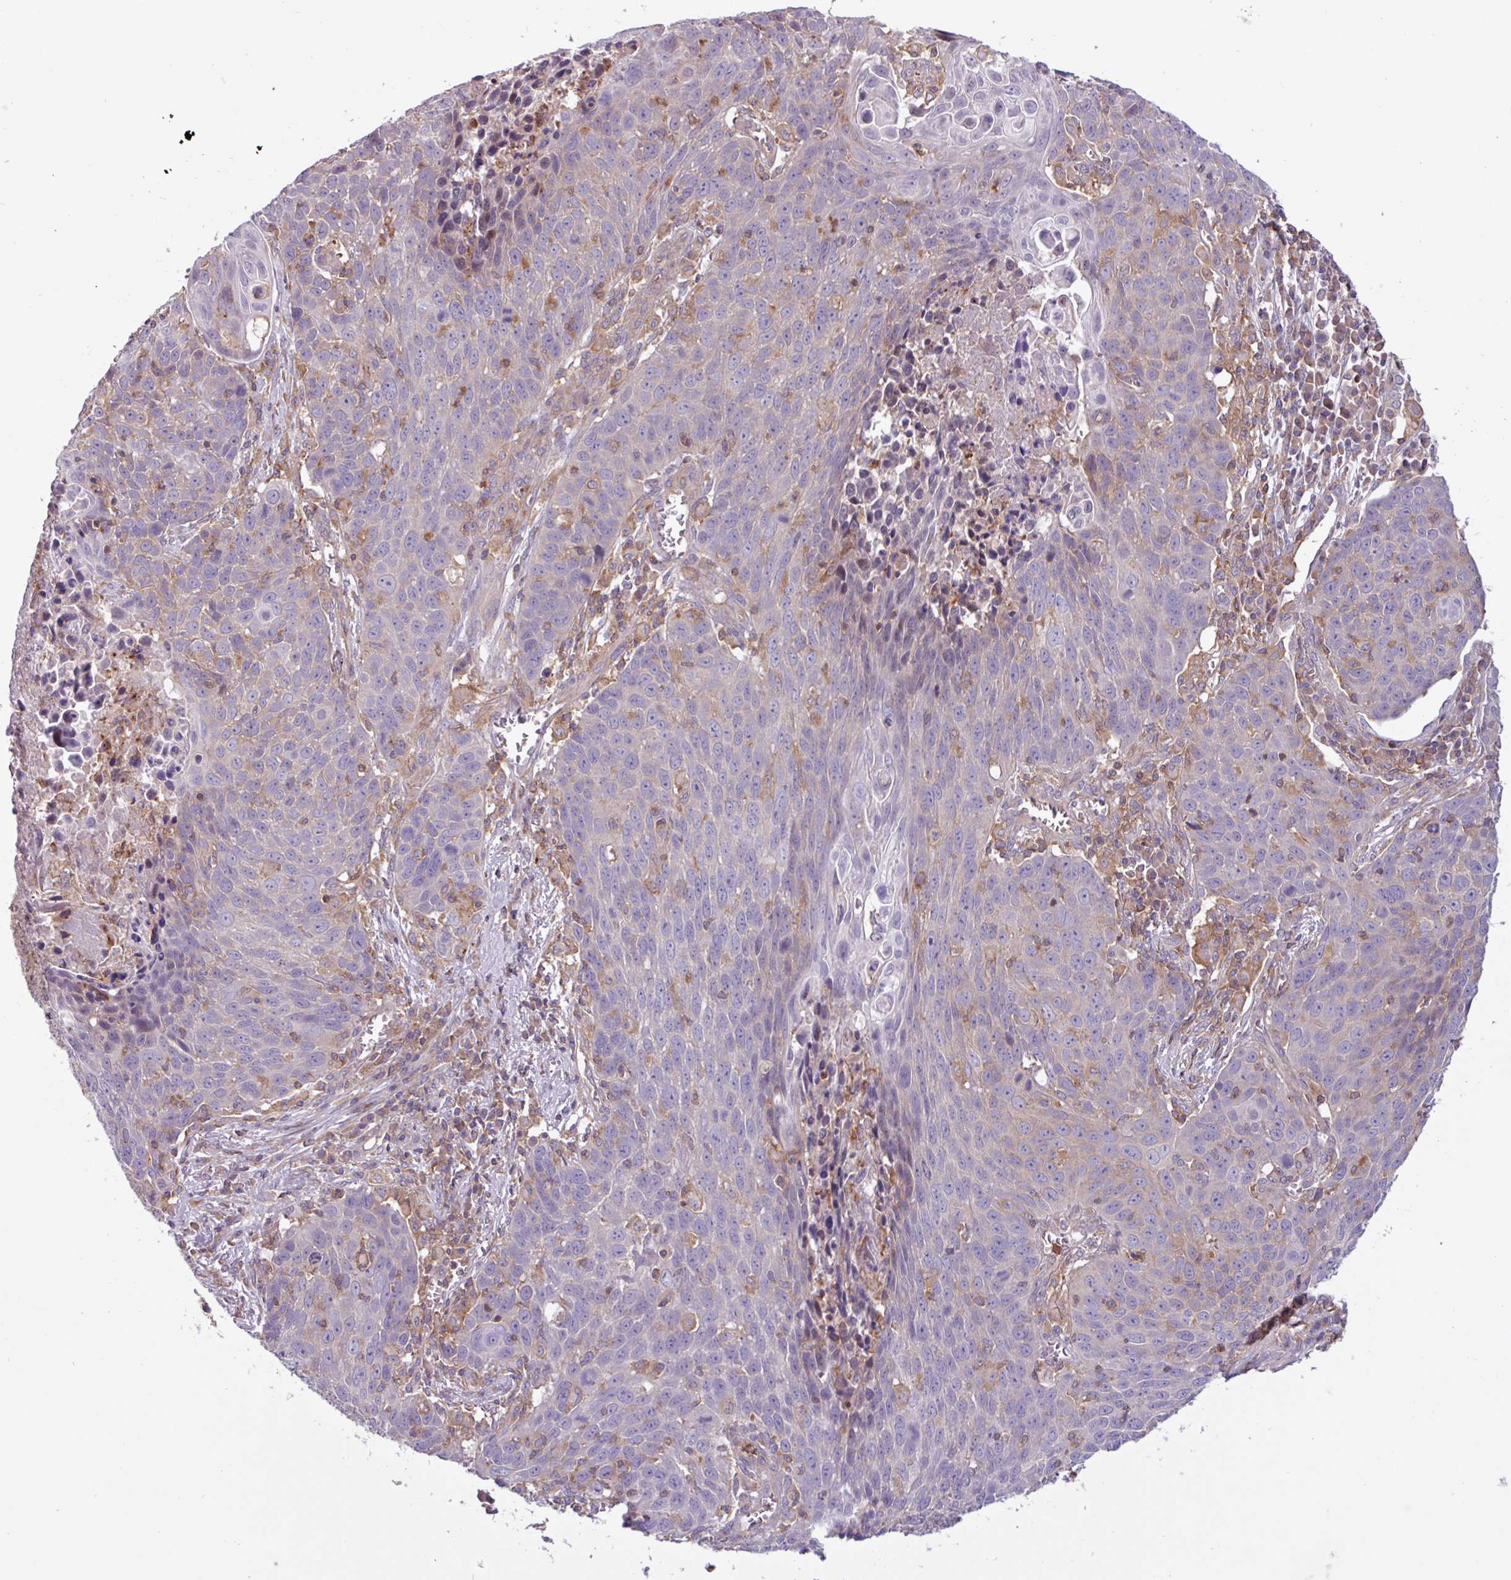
{"staining": {"intensity": "negative", "quantity": "none", "location": "none"}, "tissue": "lung cancer", "cell_type": "Tumor cells", "image_type": "cancer", "snomed": [{"axis": "morphology", "description": "Squamous cell carcinoma, NOS"}, {"axis": "topography", "description": "Lung"}], "caption": "The micrograph reveals no significant expression in tumor cells of lung squamous cell carcinoma.", "gene": "ACTR3", "patient": {"sex": "male", "age": 78}}